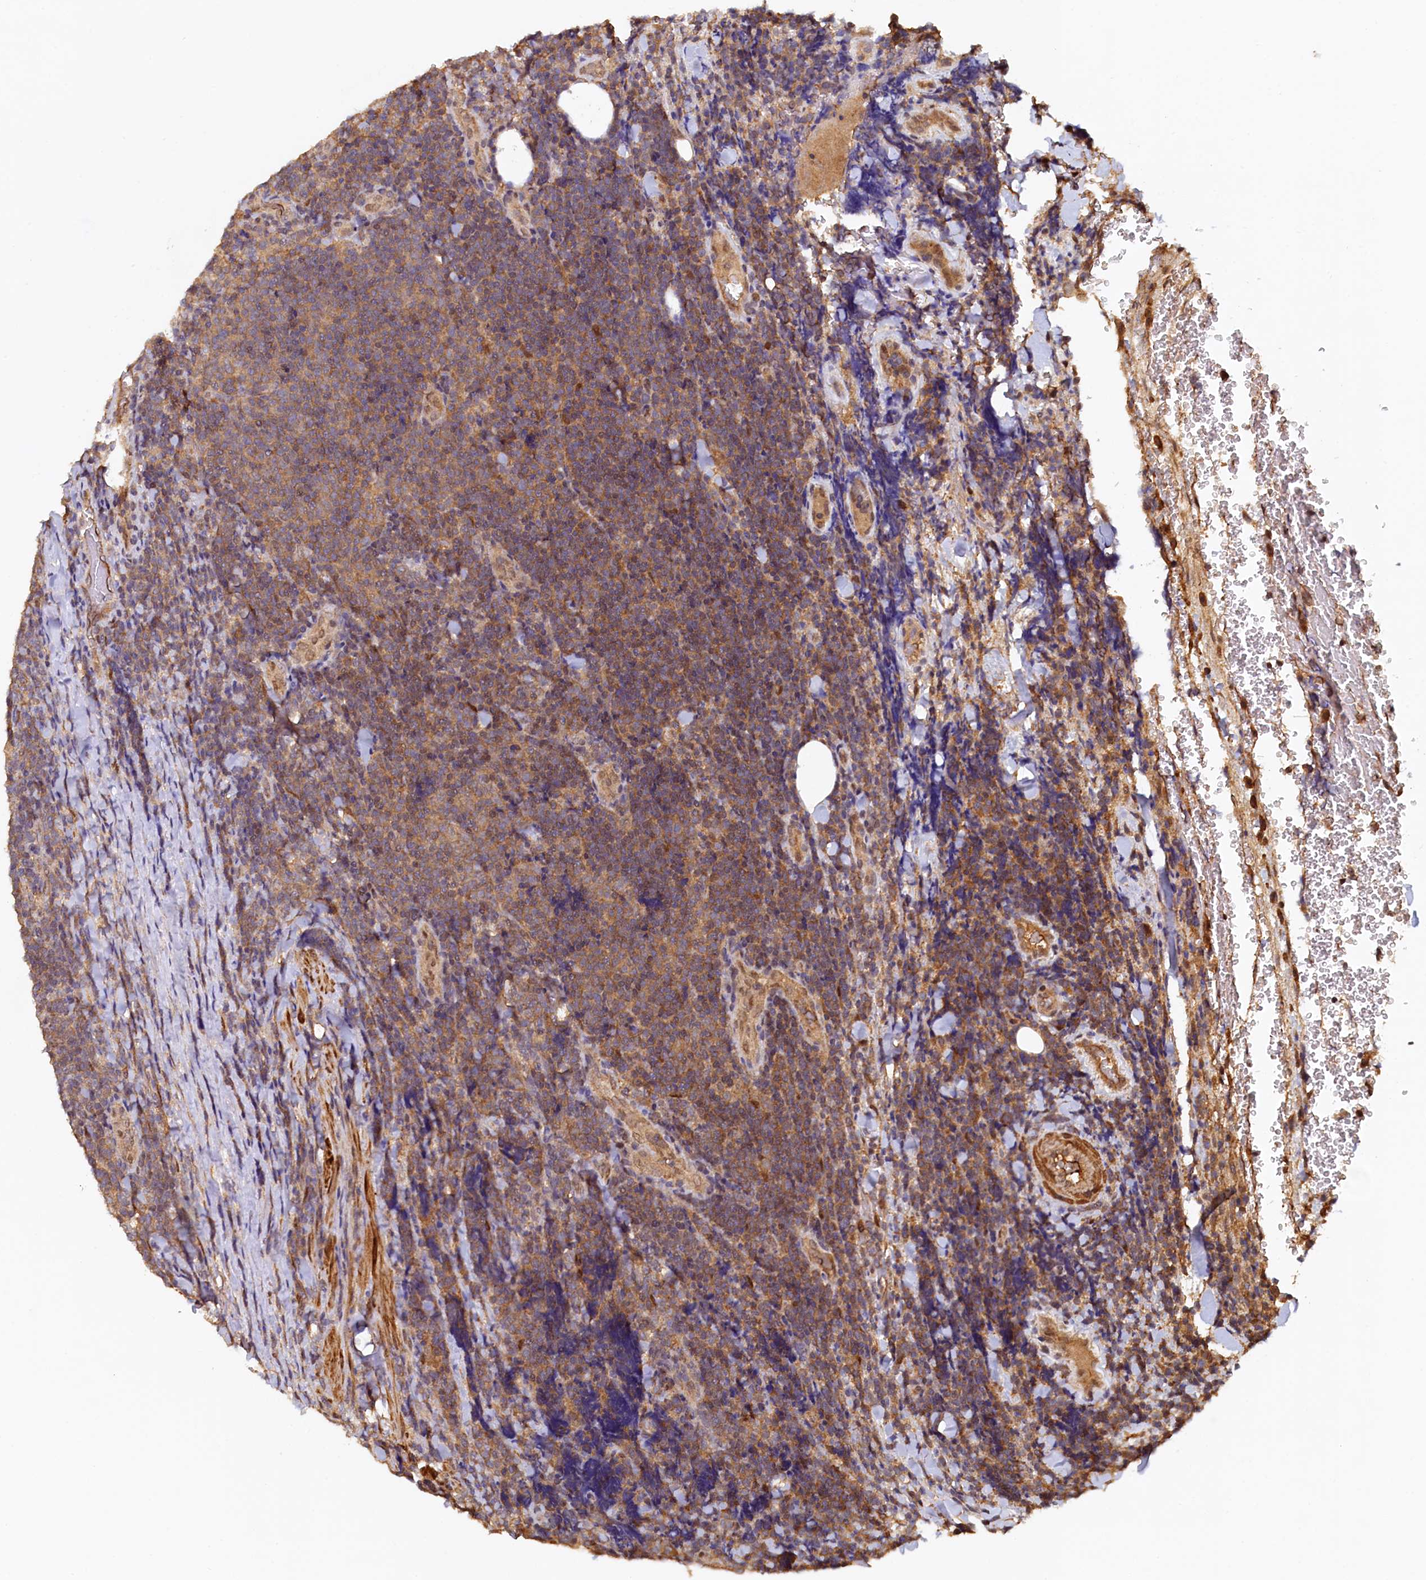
{"staining": {"intensity": "moderate", "quantity": ">75%", "location": "cytoplasmic/membranous"}, "tissue": "lymphoma", "cell_type": "Tumor cells", "image_type": "cancer", "snomed": [{"axis": "morphology", "description": "Malignant lymphoma, non-Hodgkin's type, Low grade"}, {"axis": "topography", "description": "Lymph node"}], "caption": "Moderate cytoplasmic/membranous protein staining is present in about >75% of tumor cells in malignant lymphoma, non-Hodgkin's type (low-grade). (Stains: DAB (3,3'-diaminobenzidine) in brown, nuclei in blue, Microscopy: brightfield microscopy at high magnification).", "gene": "UBL7", "patient": {"sex": "male", "age": 66}}